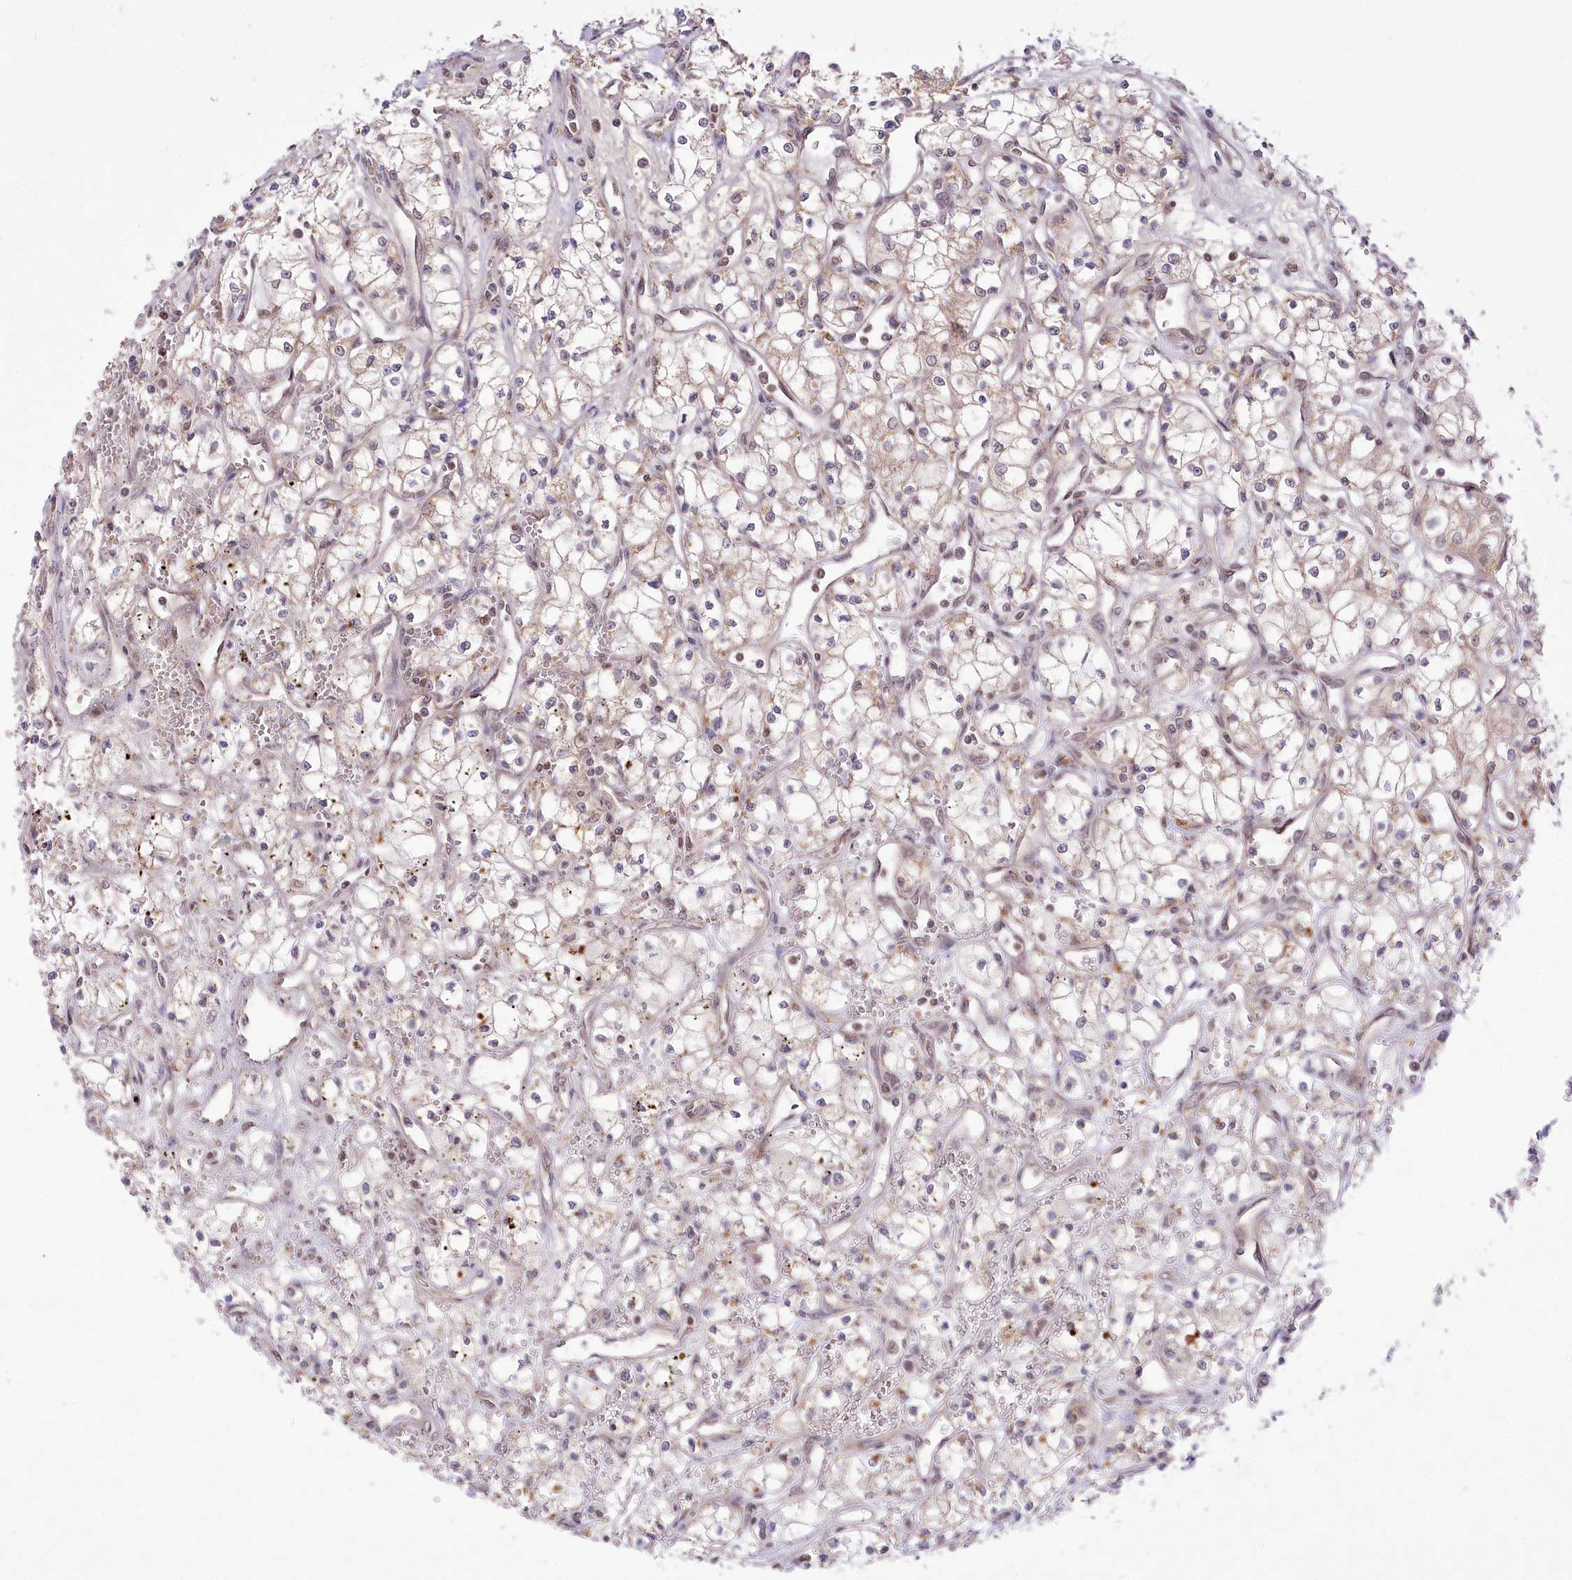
{"staining": {"intensity": "negative", "quantity": "none", "location": "none"}, "tissue": "renal cancer", "cell_type": "Tumor cells", "image_type": "cancer", "snomed": [{"axis": "morphology", "description": "Adenocarcinoma, NOS"}, {"axis": "topography", "description": "Kidney"}], "caption": "Micrograph shows no significant protein staining in tumor cells of renal cancer (adenocarcinoma).", "gene": "ZMAT2", "patient": {"sex": "male", "age": 59}}